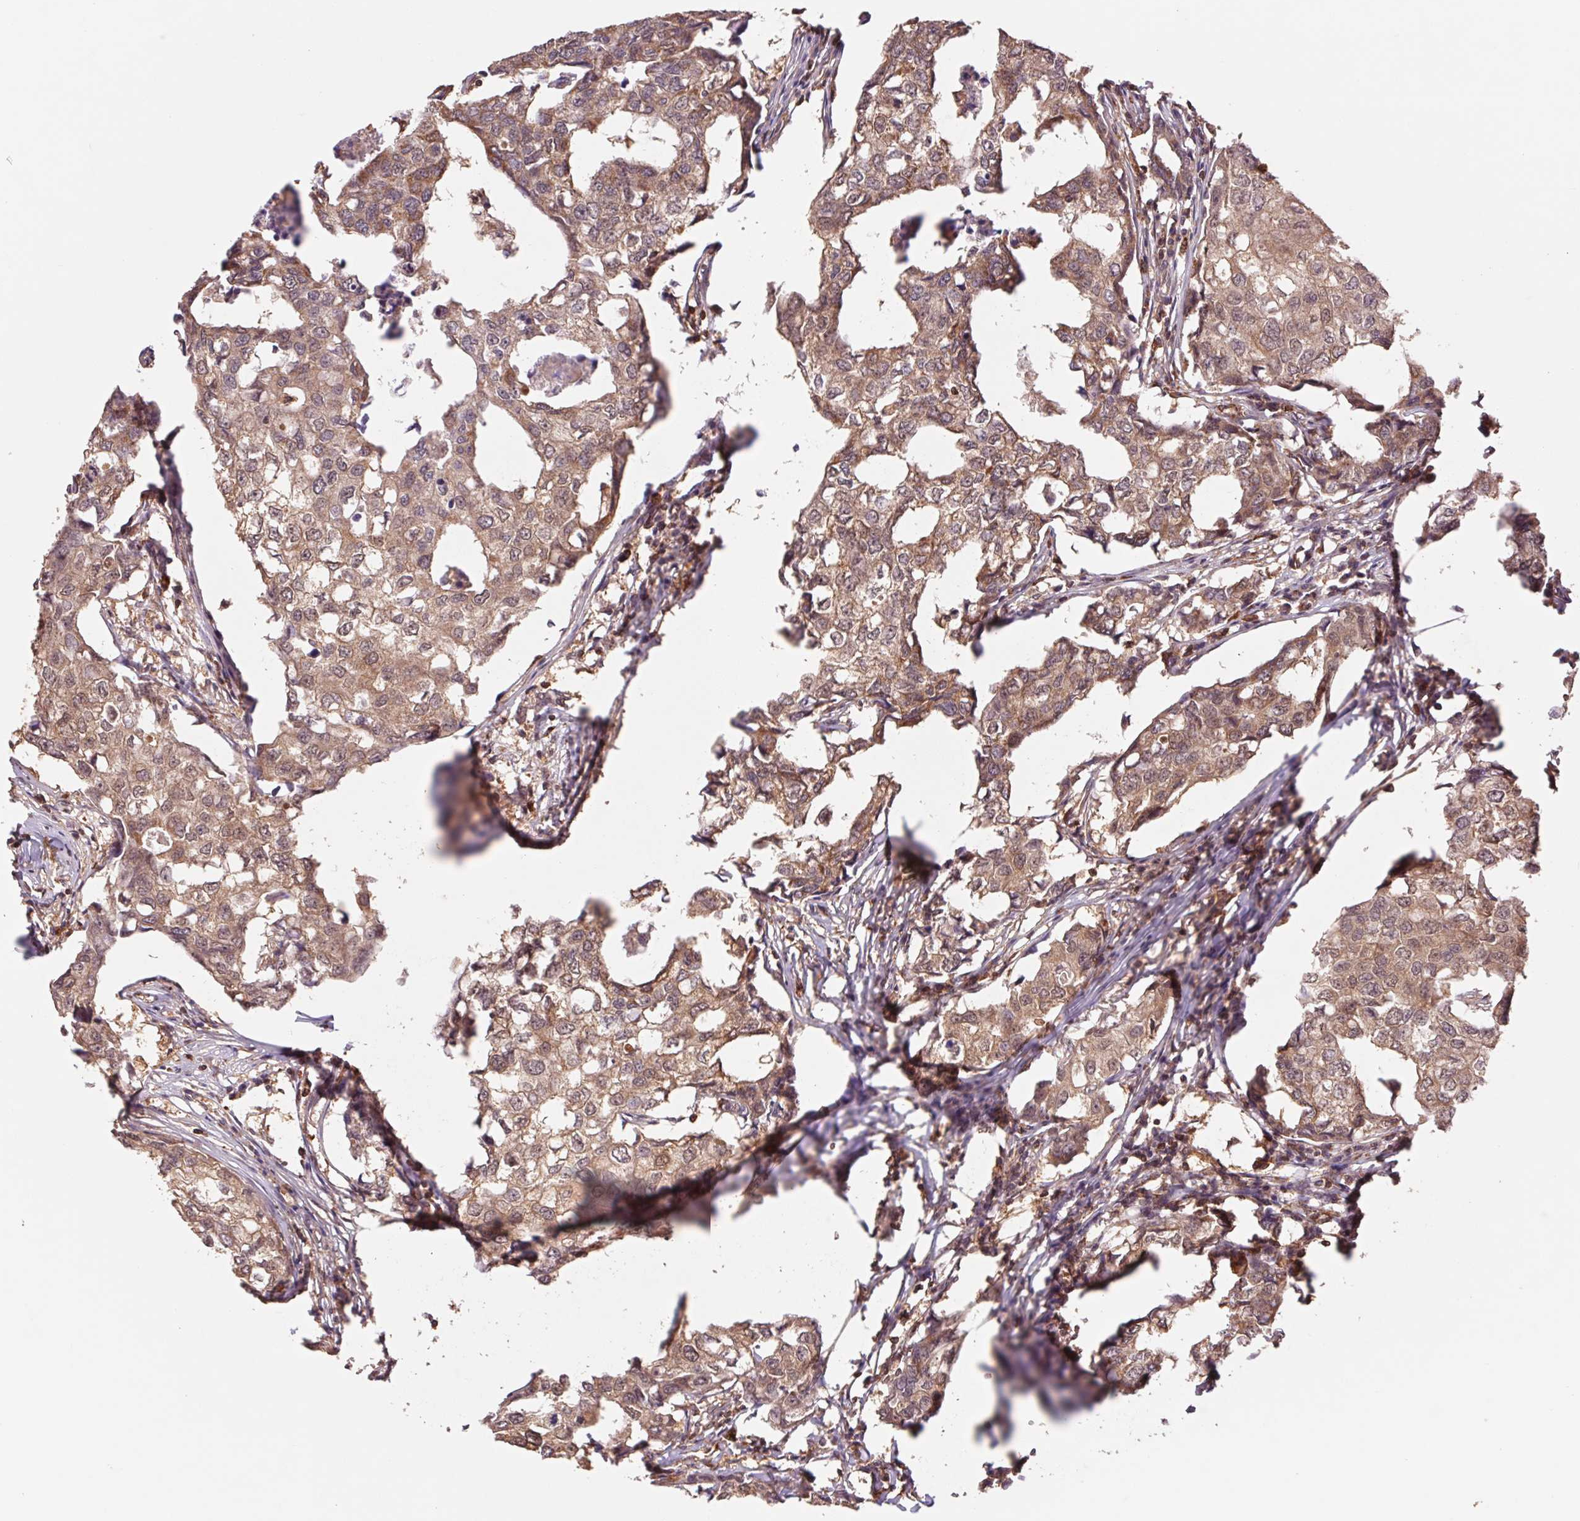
{"staining": {"intensity": "moderate", "quantity": ">75%", "location": "cytoplasmic/membranous"}, "tissue": "breast cancer", "cell_type": "Tumor cells", "image_type": "cancer", "snomed": [{"axis": "morphology", "description": "Duct carcinoma"}, {"axis": "topography", "description": "Breast"}], "caption": "IHC staining of breast infiltrating ductal carcinoma, which reveals medium levels of moderate cytoplasmic/membranous staining in about >75% of tumor cells indicating moderate cytoplasmic/membranous protein positivity. The staining was performed using DAB (3,3'-diaminobenzidine) (brown) for protein detection and nuclei were counterstained in hematoxylin (blue).", "gene": "URM1", "patient": {"sex": "female", "age": 27}}